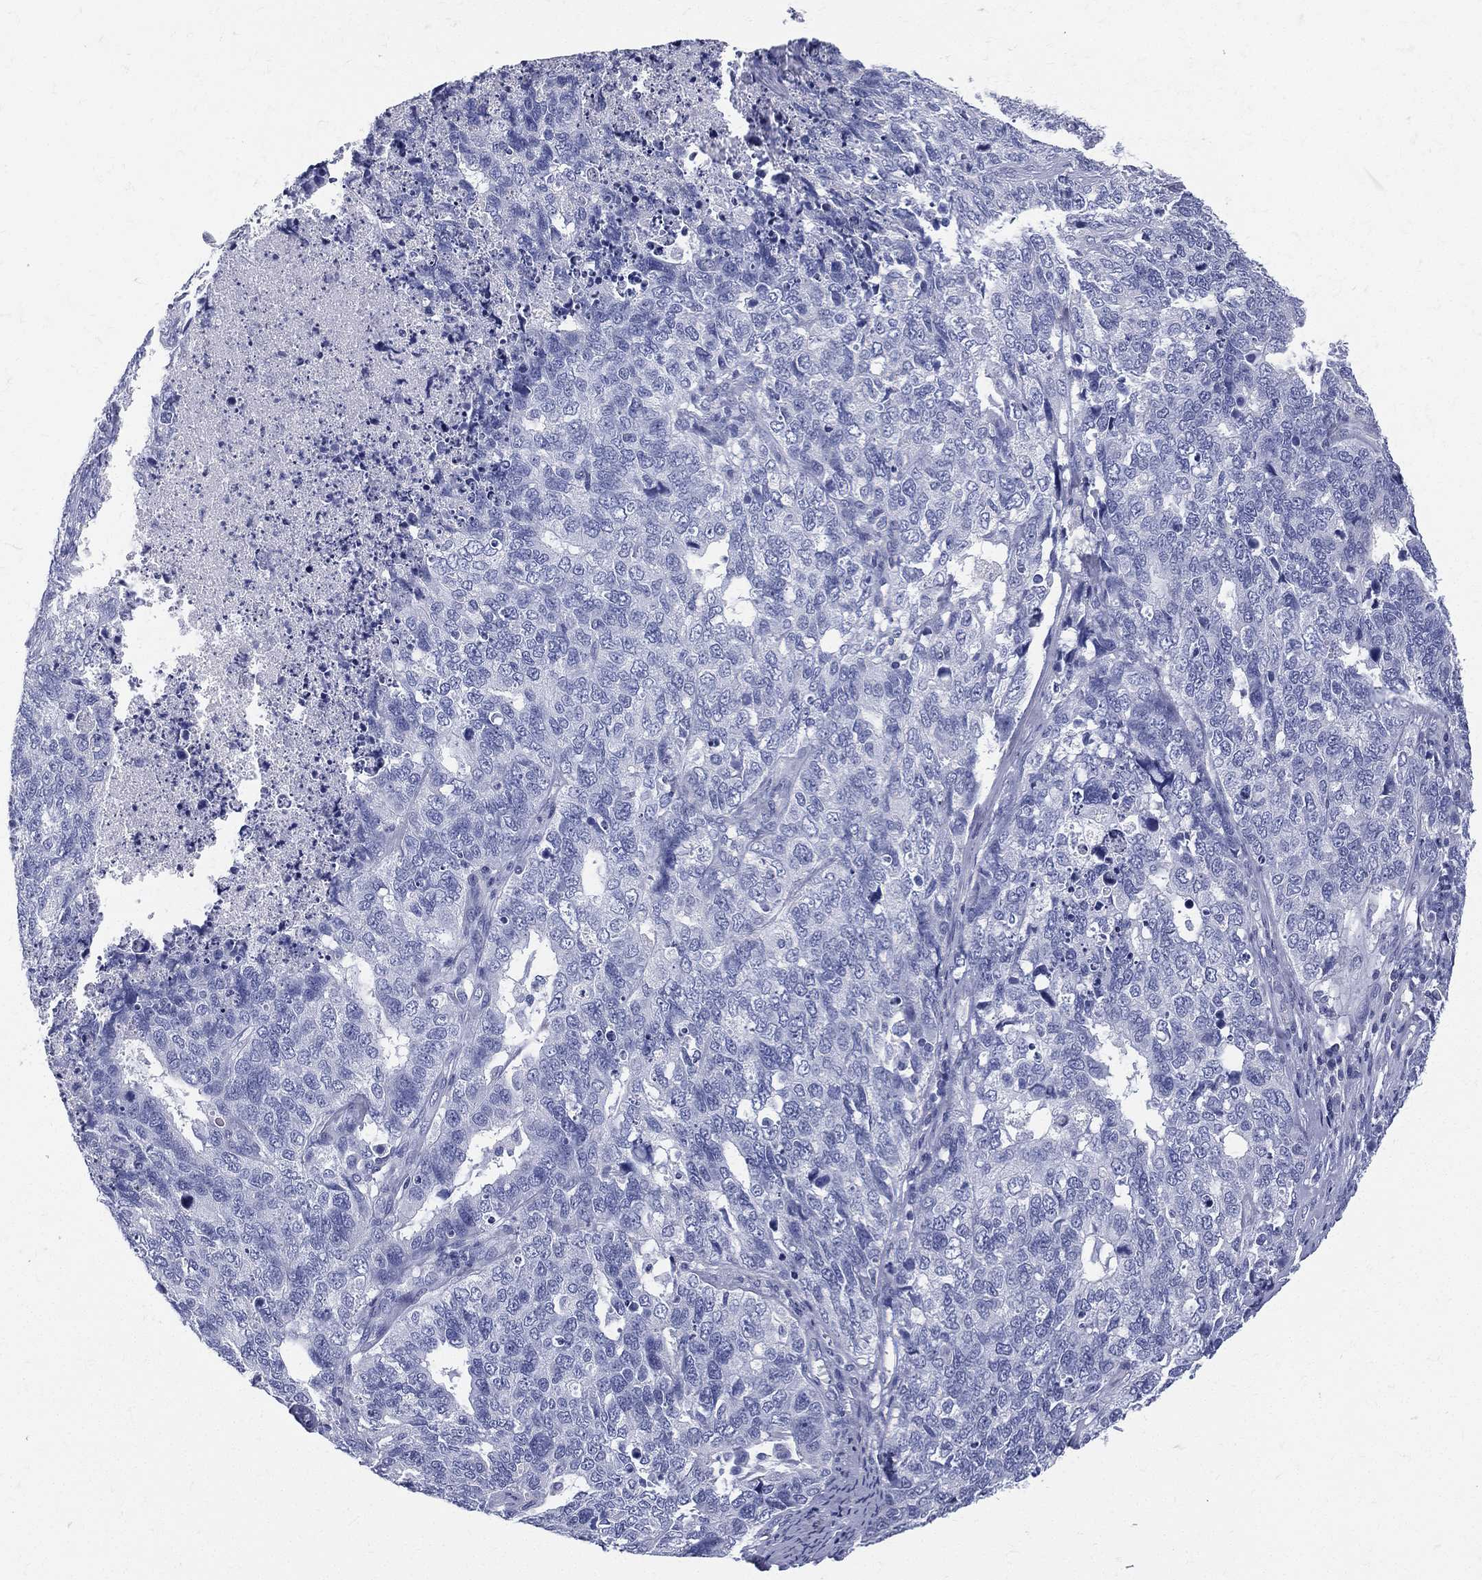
{"staining": {"intensity": "negative", "quantity": "none", "location": "none"}, "tissue": "cervical cancer", "cell_type": "Tumor cells", "image_type": "cancer", "snomed": [{"axis": "morphology", "description": "Squamous cell carcinoma, NOS"}, {"axis": "topography", "description": "Cervix"}], "caption": "Immunohistochemical staining of cervical cancer (squamous cell carcinoma) demonstrates no significant expression in tumor cells. (DAB immunohistochemistry with hematoxylin counter stain).", "gene": "ETNPPL", "patient": {"sex": "female", "age": 63}}